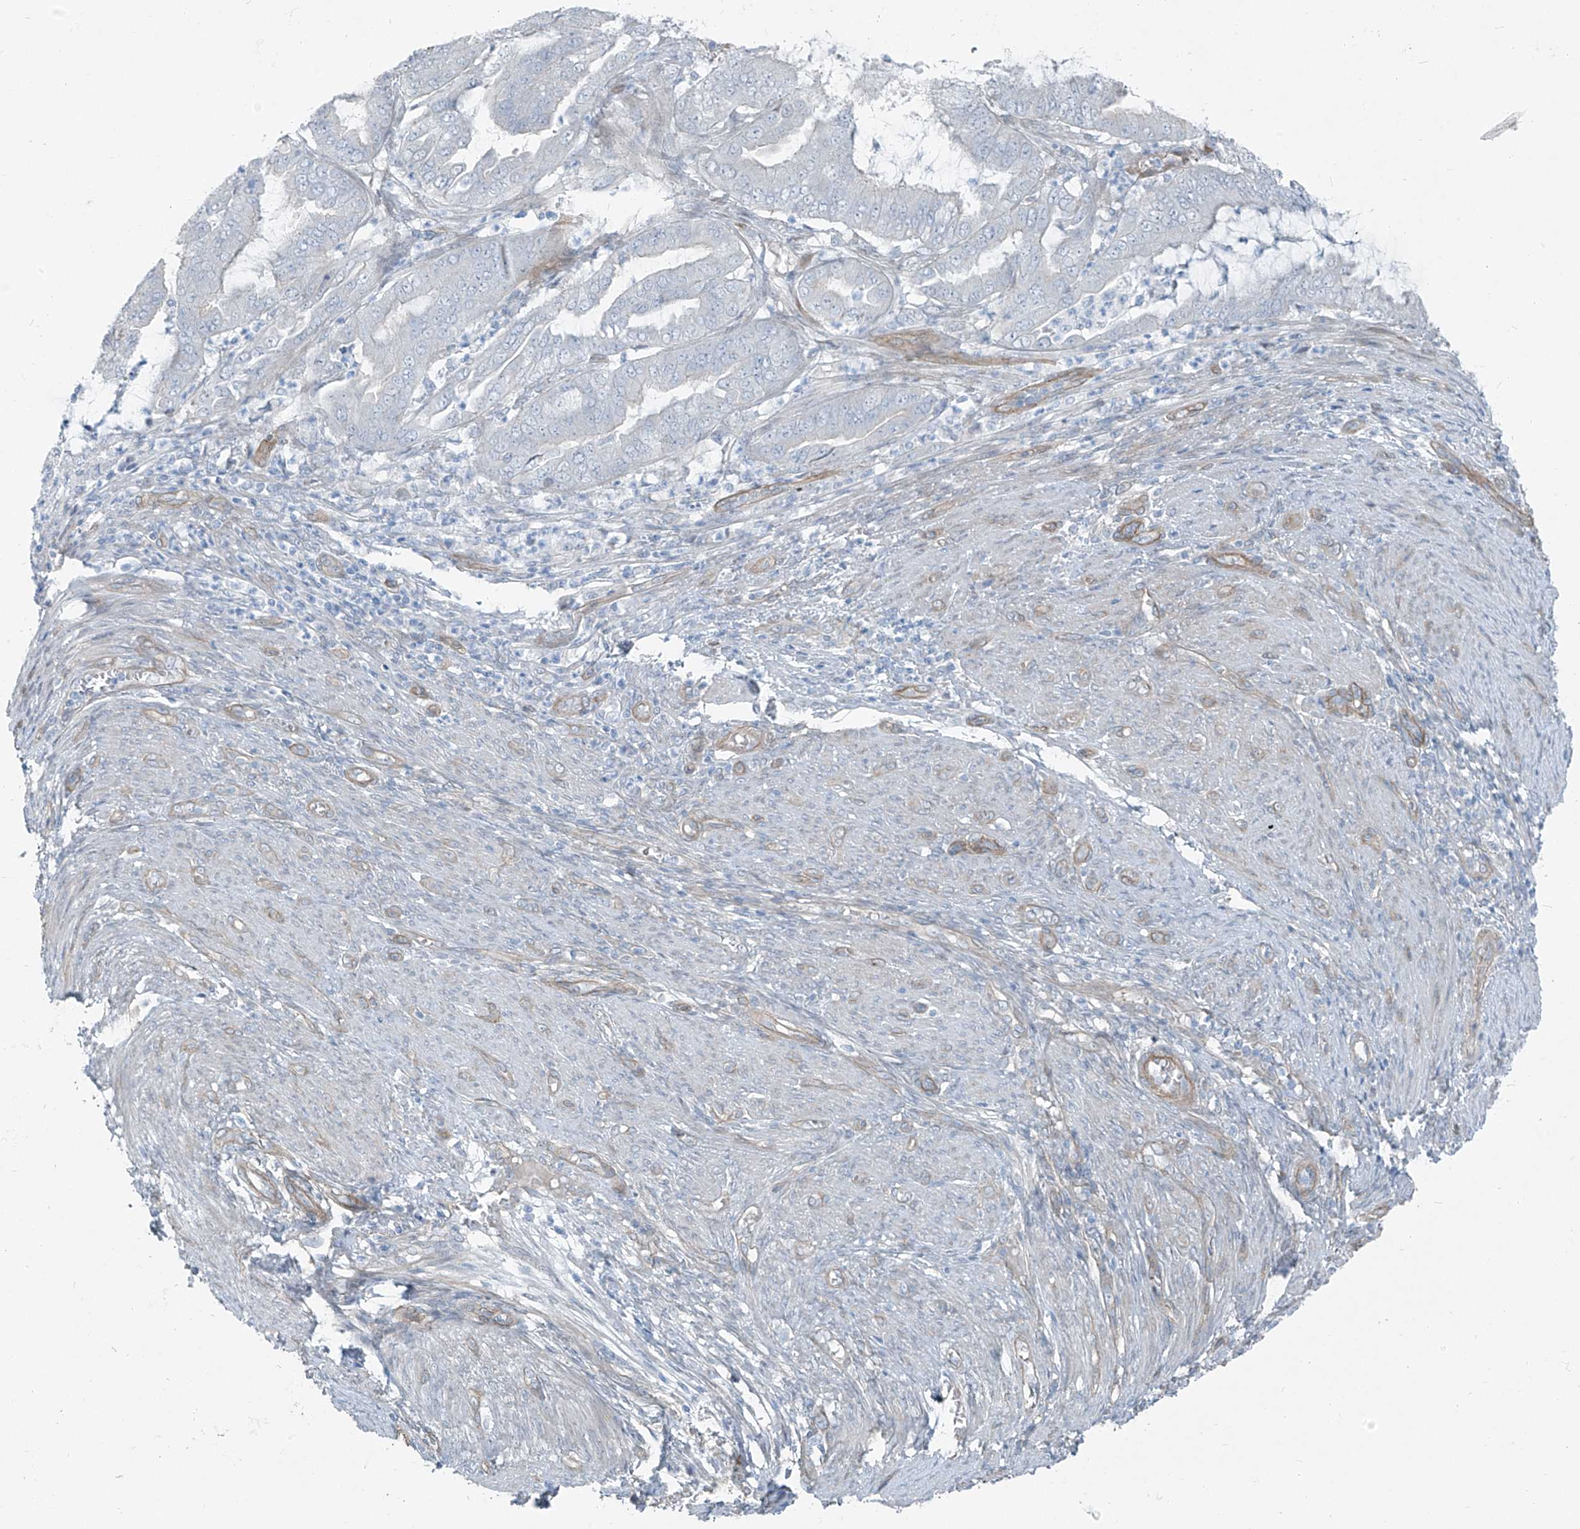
{"staining": {"intensity": "negative", "quantity": "none", "location": "none"}, "tissue": "endometrial cancer", "cell_type": "Tumor cells", "image_type": "cancer", "snomed": [{"axis": "morphology", "description": "Adenocarcinoma, NOS"}, {"axis": "topography", "description": "Endometrium"}], "caption": "Immunohistochemistry (IHC) of human adenocarcinoma (endometrial) demonstrates no expression in tumor cells.", "gene": "TNS2", "patient": {"sex": "female", "age": 51}}